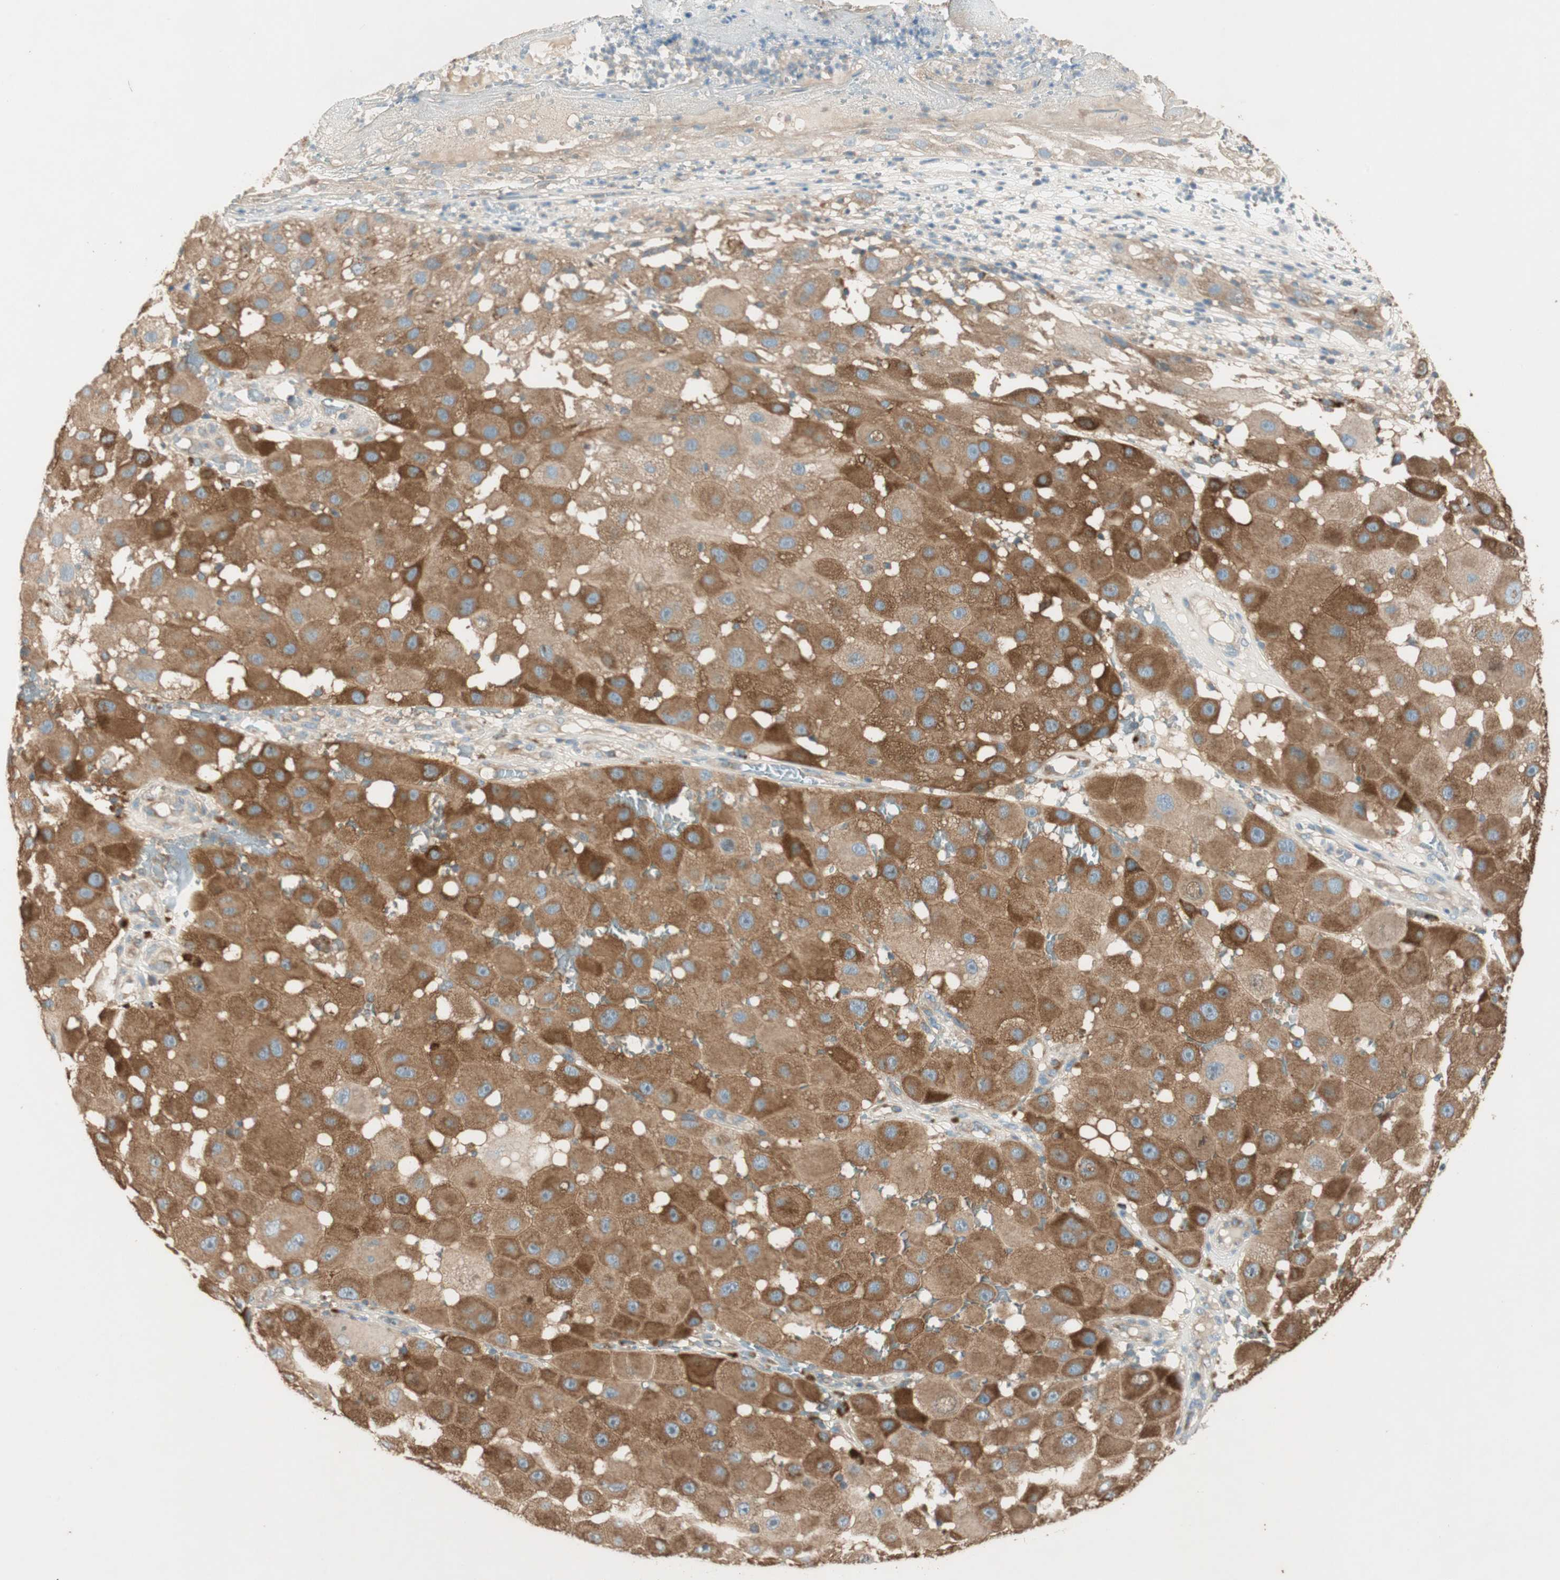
{"staining": {"intensity": "strong", "quantity": ">75%", "location": "cytoplasmic/membranous"}, "tissue": "melanoma", "cell_type": "Tumor cells", "image_type": "cancer", "snomed": [{"axis": "morphology", "description": "Malignant melanoma, NOS"}, {"axis": "topography", "description": "Skin"}], "caption": "A micrograph showing strong cytoplasmic/membranous expression in about >75% of tumor cells in malignant melanoma, as visualized by brown immunohistochemical staining.", "gene": "CC2D1A", "patient": {"sex": "female", "age": 81}}